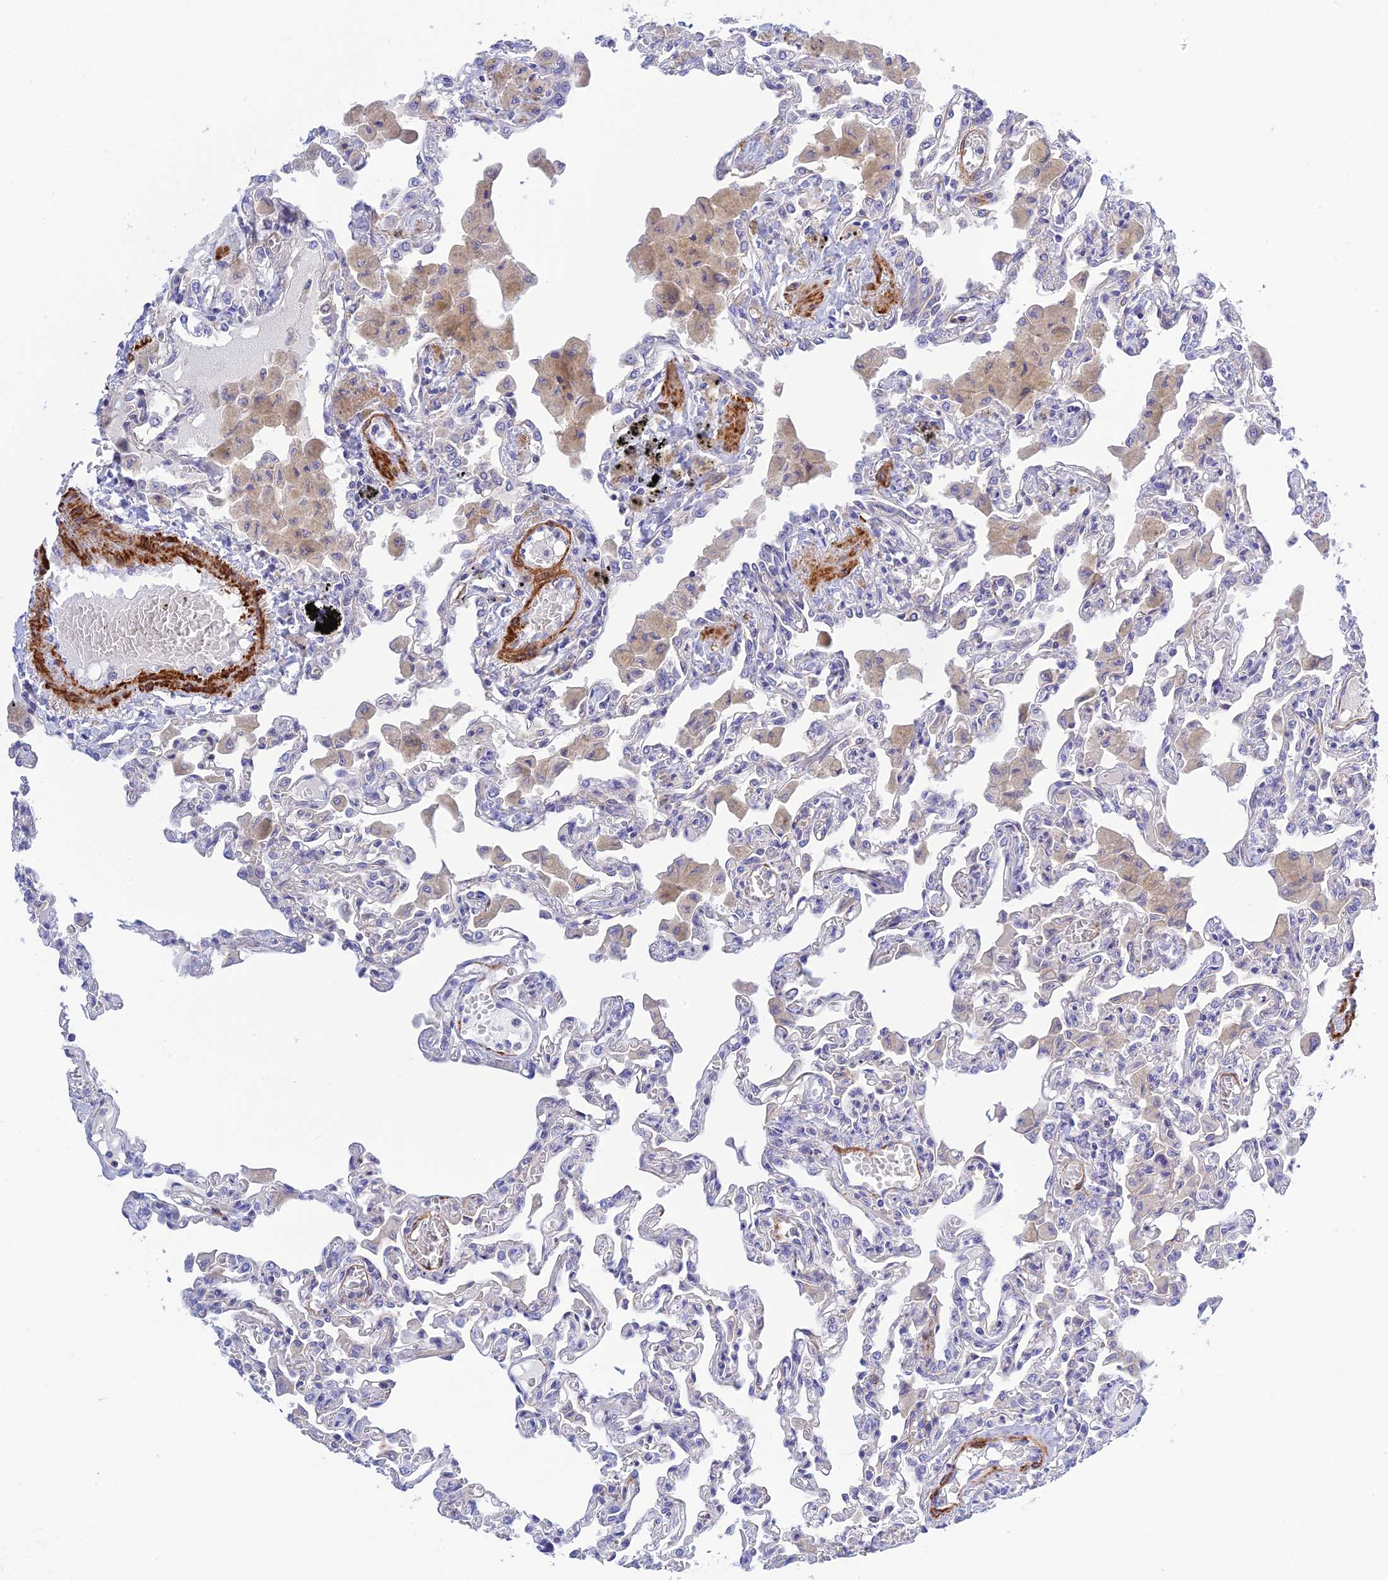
{"staining": {"intensity": "negative", "quantity": "none", "location": "none"}, "tissue": "lung", "cell_type": "Alveolar cells", "image_type": "normal", "snomed": [{"axis": "morphology", "description": "Normal tissue, NOS"}, {"axis": "topography", "description": "Bronchus"}, {"axis": "topography", "description": "Lung"}], "caption": "Human lung stained for a protein using IHC shows no staining in alveolar cells.", "gene": "ZDHHC16", "patient": {"sex": "female", "age": 49}}